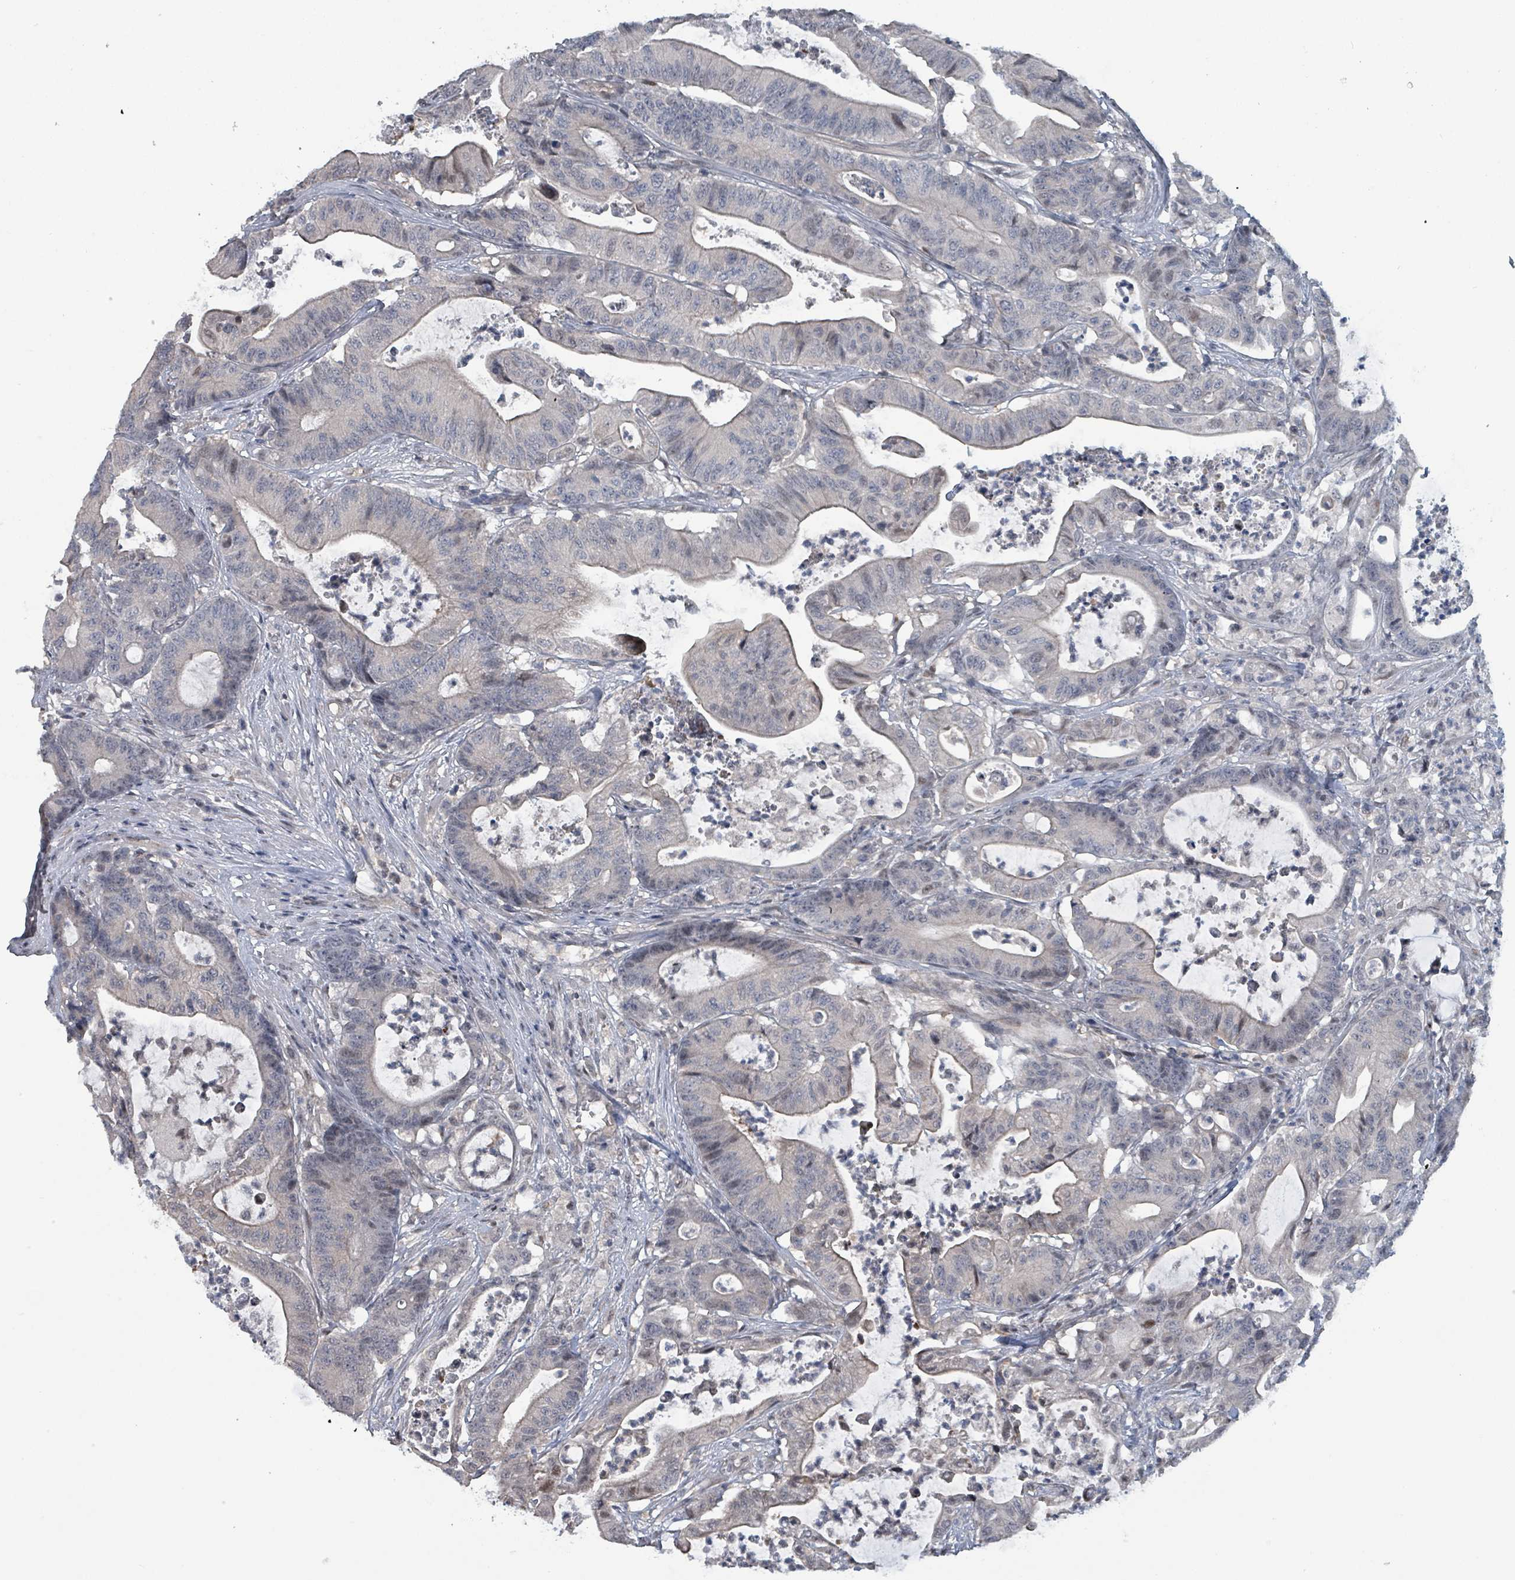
{"staining": {"intensity": "weak", "quantity": "<25%", "location": "cytoplasmic/membranous"}, "tissue": "colorectal cancer", "cell_type": "Tumor cells", "image_type": "cancer", "snomed": [{"axis": "morphology", "description": "Adenocarcinoma, NOS"}, {"axis": "topography", "description": "Colon"}], "caption": "Histopathology image shows no significant protein positivity in tumor cells of adenocarcinoma (colorectal). (DAB immunohistochemistry (IHC), high magnification).", "gene": "BIVM", "patient": {"sex": "female", "age": 84}}